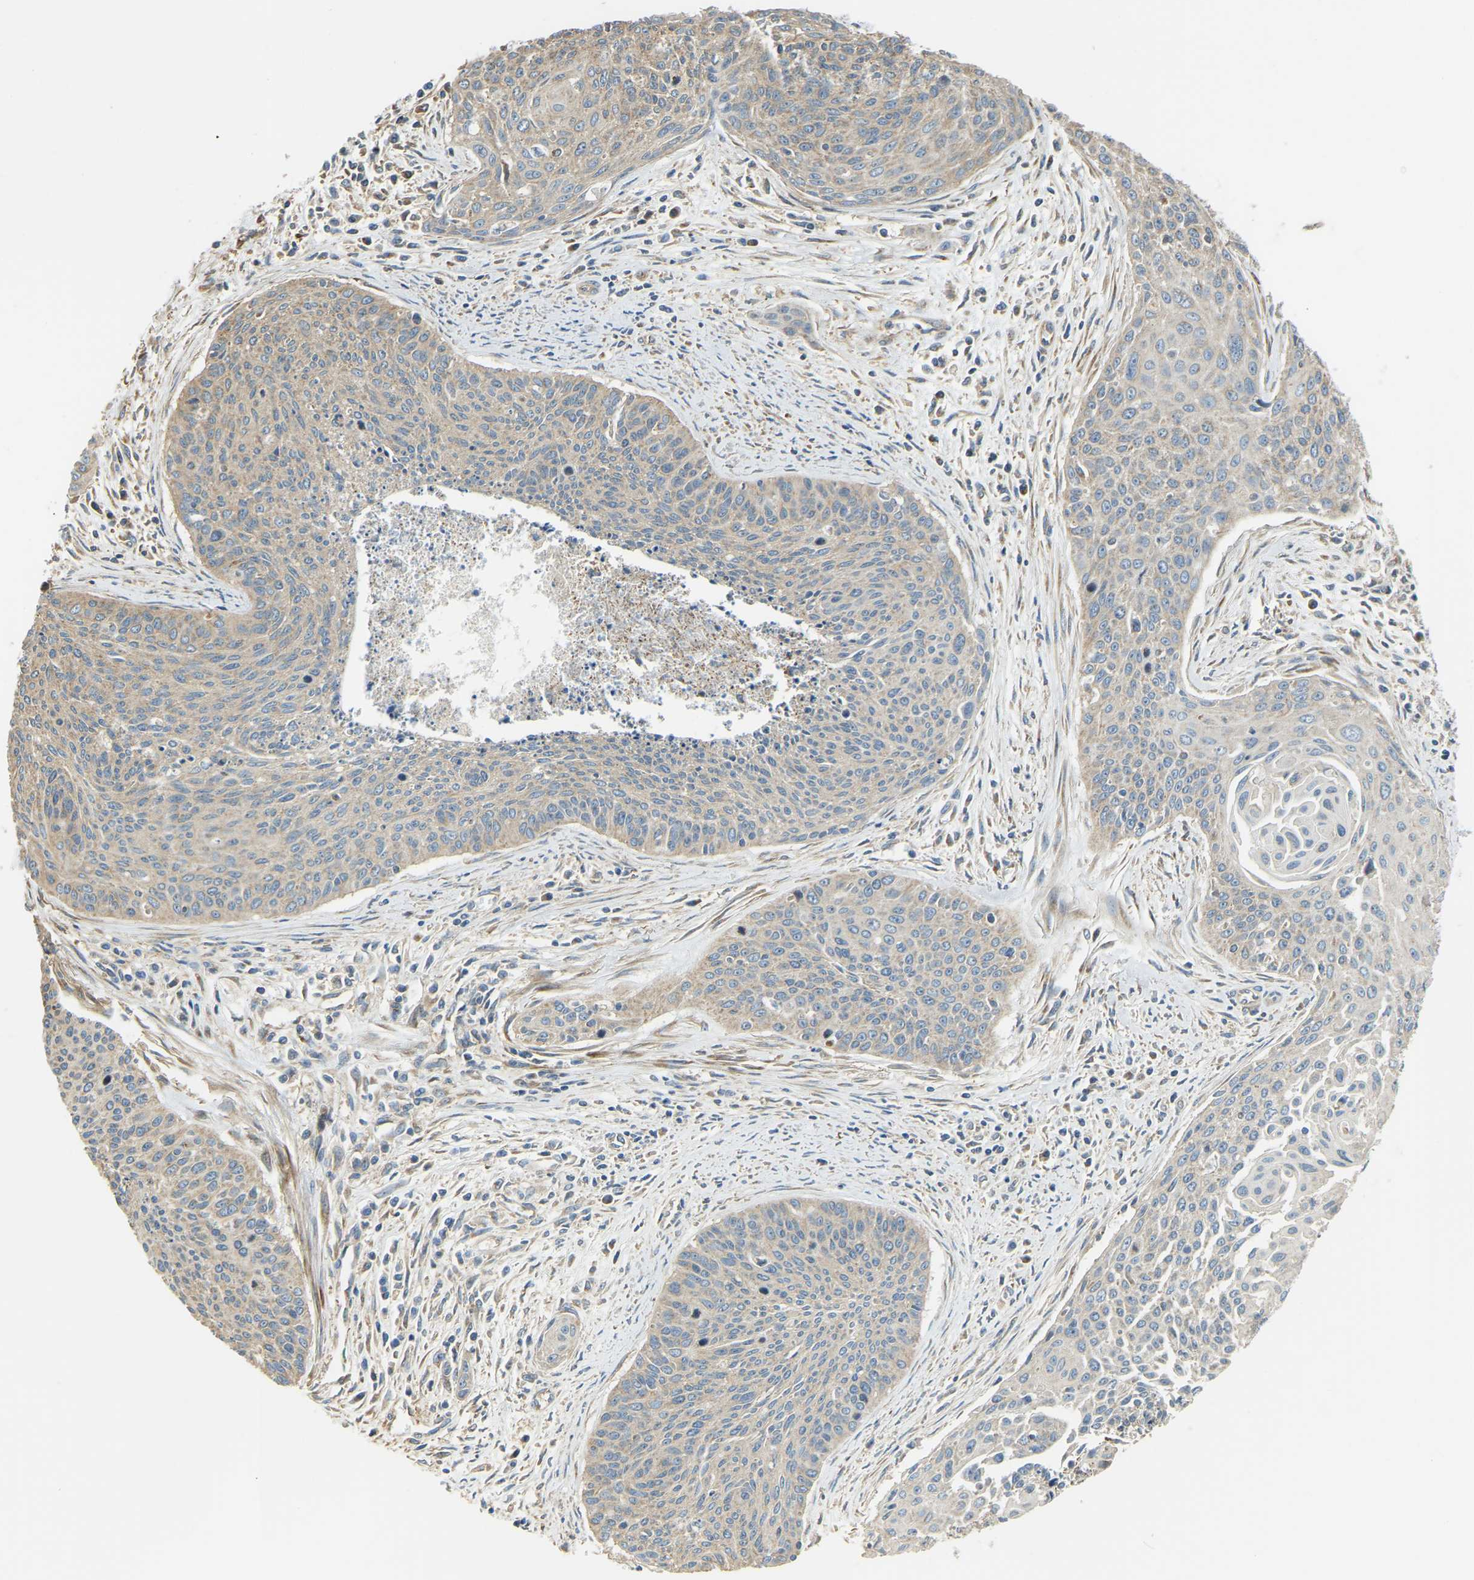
{"staining": {"intensity": "weak", "quantity": "25%-75%", "location": "cytoplasmic/membranous"}, "tissue": "cervical cancer", "cell_type": "Tumor cells", "image_type": "cancer", "snomed": [{"axis": "morphology", "description": "Squamous cell carcinoma, NOS"}, {"axis": "topography", "description": "Cervix"}], "caption": "Cervical cancer (squamous cell carcinoma) stained with DAB IHC shows low levels of weak cytoplasmic/membranous expression in approximately 25%-75% of tumor cells. (Stains: DAB in brown, nuclei in blue, Microscopy: brightfield microscopy at high magnification).", "gene": "PSMD7", "patient": {"sex": "female", "age": 55}}